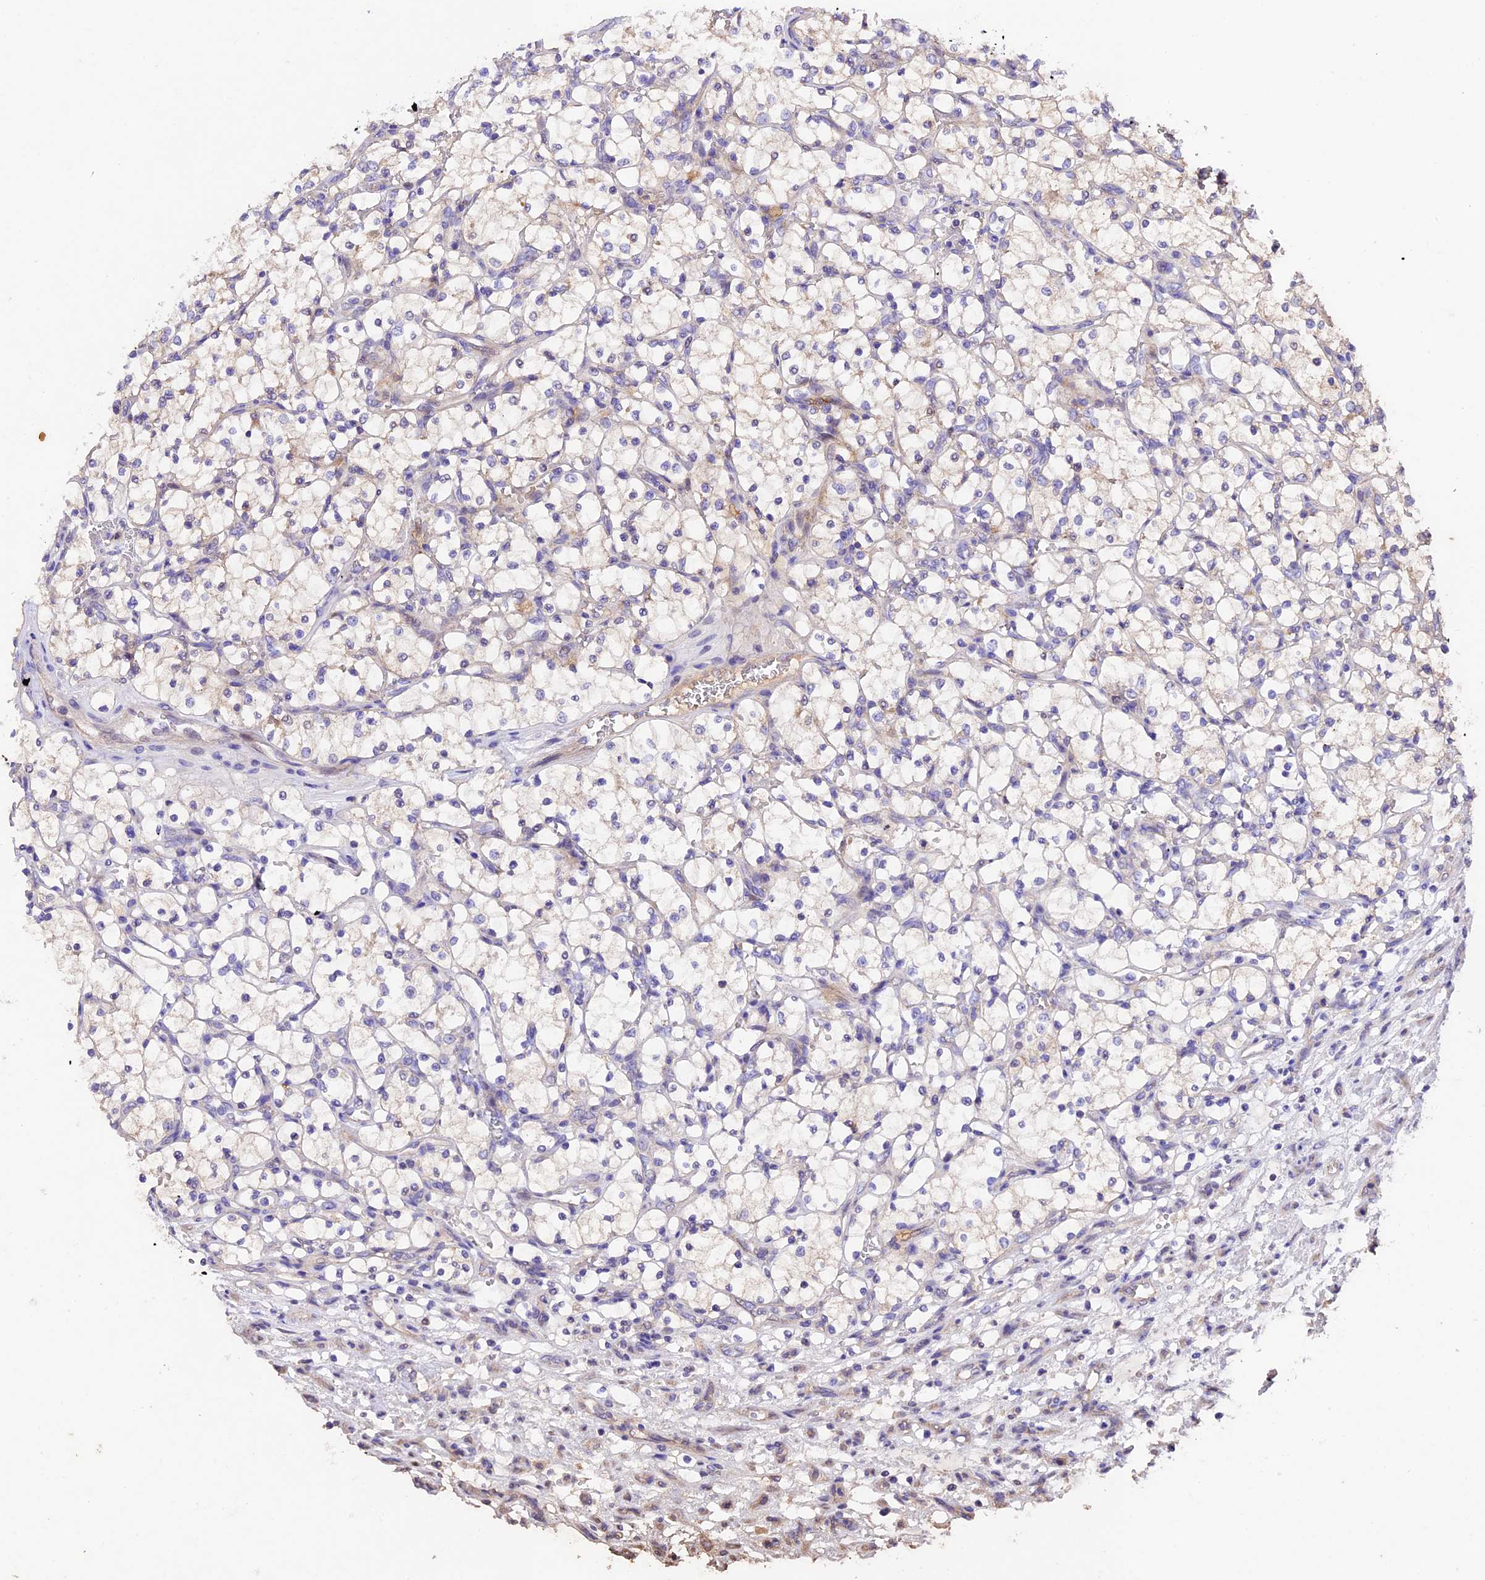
{"staining": {"intensity": "negative", "quantity": "none", "location": "none"}, "tissue": "renal cancer", "cell_type": "Tumor cells", "image_type": "cancer", "snomed": [{"axis": "morphology", "description": "Adenocarcinoma, NOS"}, {"axis": "topography", "description": "Kidney"}], "caption": "IHC micrograph of human renal cancer stained for a protein (brown), which displays no expression in tumor cells.", "gene": "SBNO2", "patient": {"sex": "female", "age": 69}}